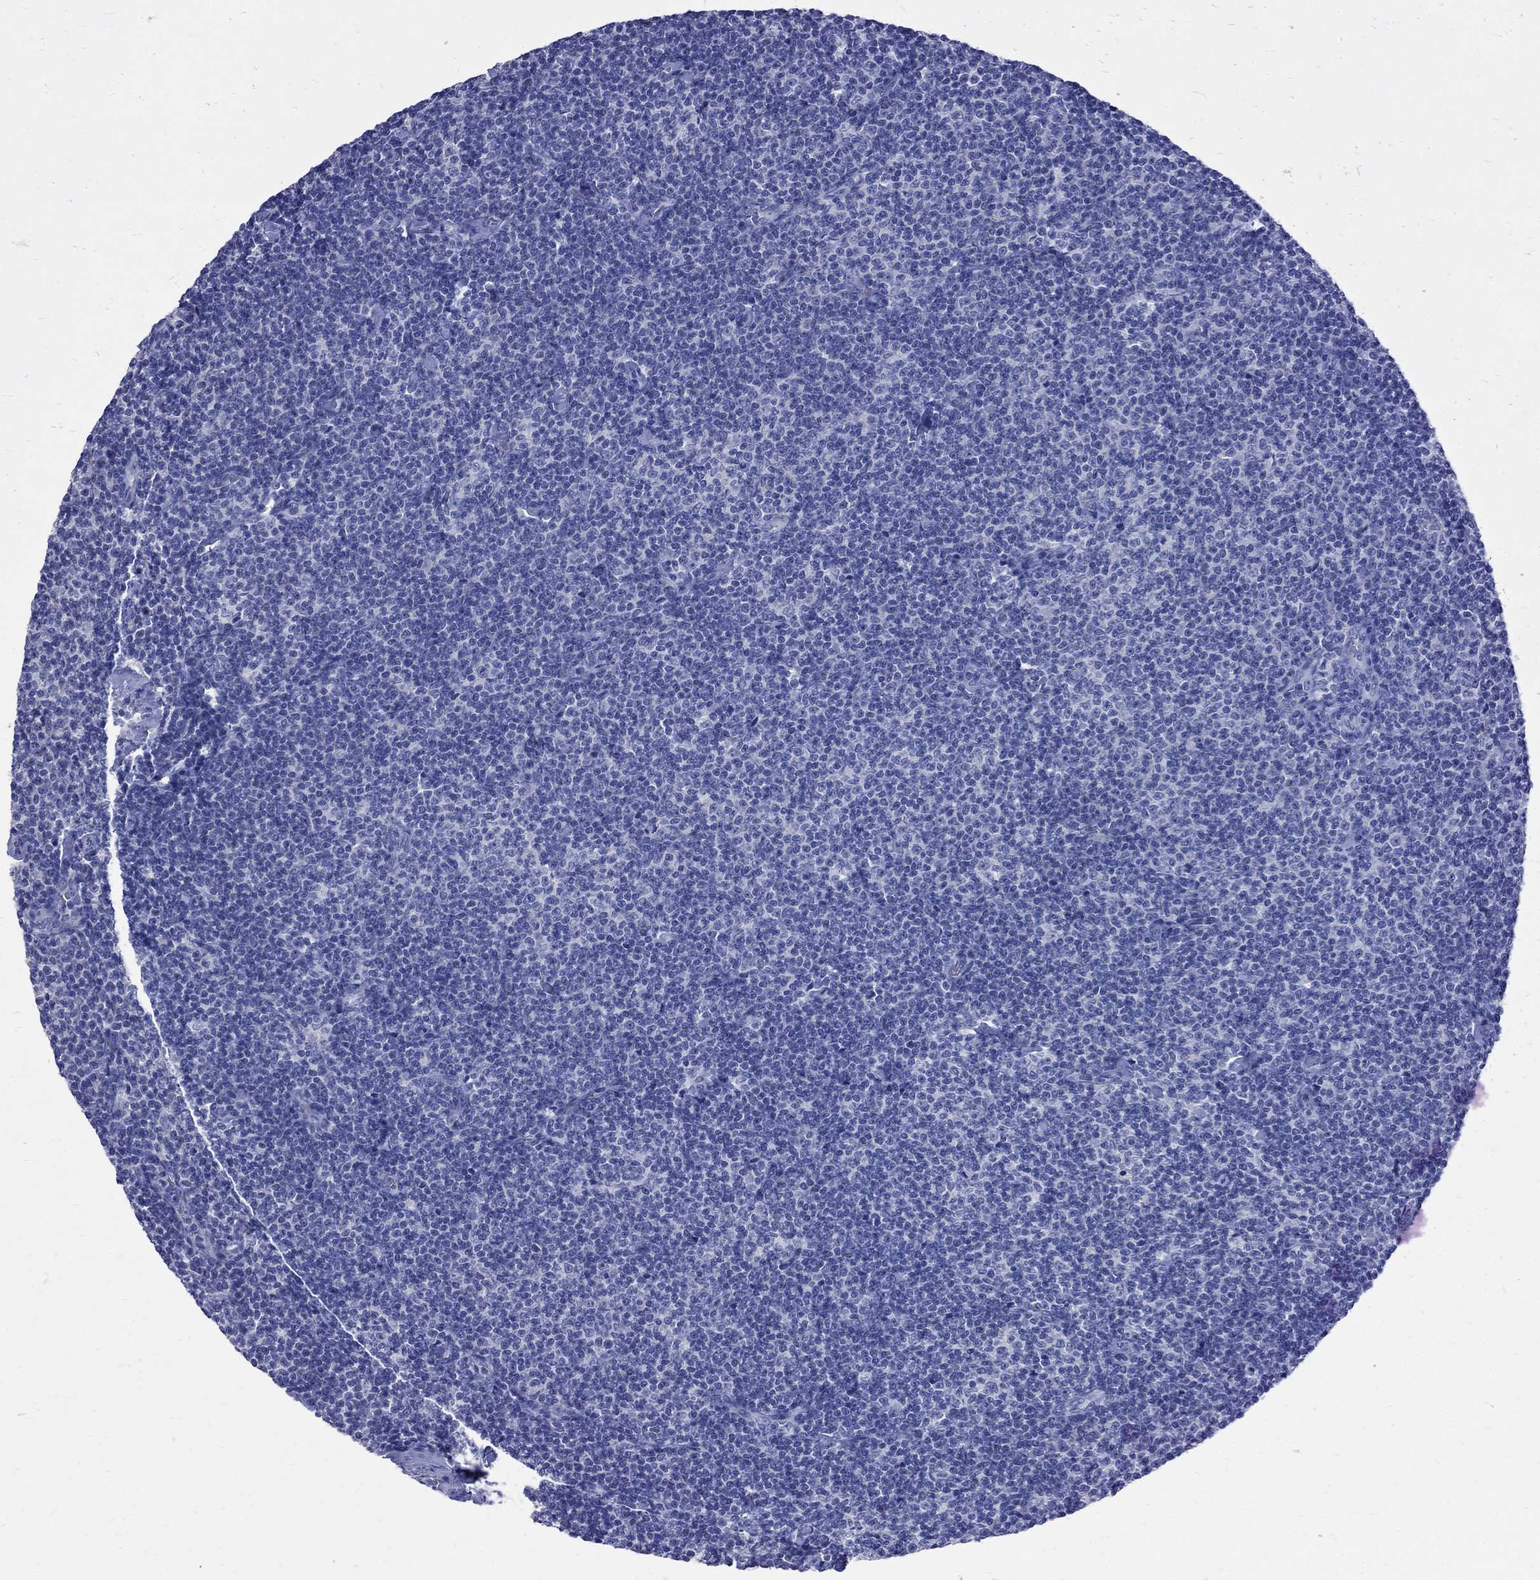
{"staining": {"intensity": "negative", "quantity": "none", "location": "none"}, "tissue": "lymphoma", "cell_type": "Tumor cells", "image_type": "cancer", "snomed": [{"axis": "morphology", "description": "Malignant lymphoma, non-Hodgkin's type, Low grade"}, {"axis": "topography", "description": "Lymph node"}], "caption": "IHC histopathology image of human malignant lymphoma, non-Hodgkin's type (low-grade) stained for a protein (brown), which displays no staining in tumor cells.", "gene": "MAGEB6", "patient": {"sex": "male", "age": 81}}